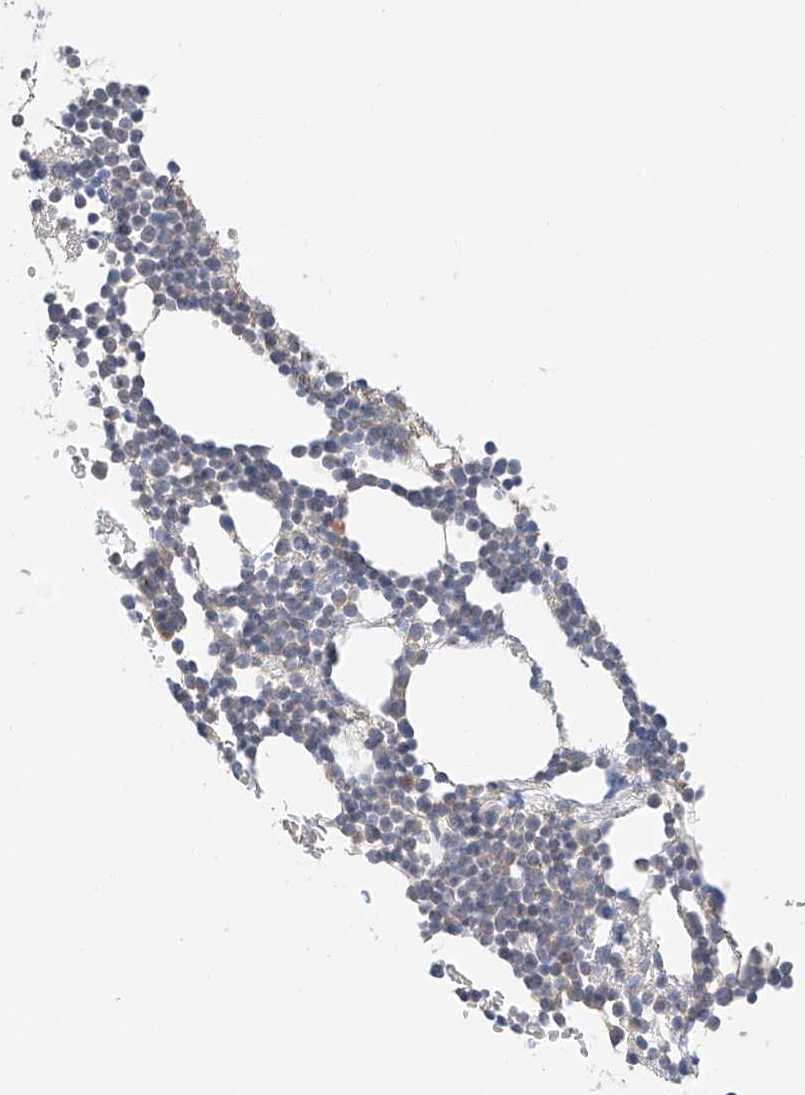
{"staining": {"intensity": "moderate", "quantity": "<25%", "location": "cytoplasmic/membranous"}, "tissue": "bone marrow", "cell_type": "Hematopoietic cells", "image_type": "normal", "snomed": [{"axis": "morphology", "description": "Normal tissue, NOS"}, {"axis": "topography", "description": "Bone marrow"}], "caption": "The image demonstrates immunohistochemical staining of benign bone marrow. There is moderate cytoplasmic/membranous staining is identified in about <25% of hematopoietic cells.", "gene": "XPNPEP1", "patient": {"sex": "female", "age": 67}}